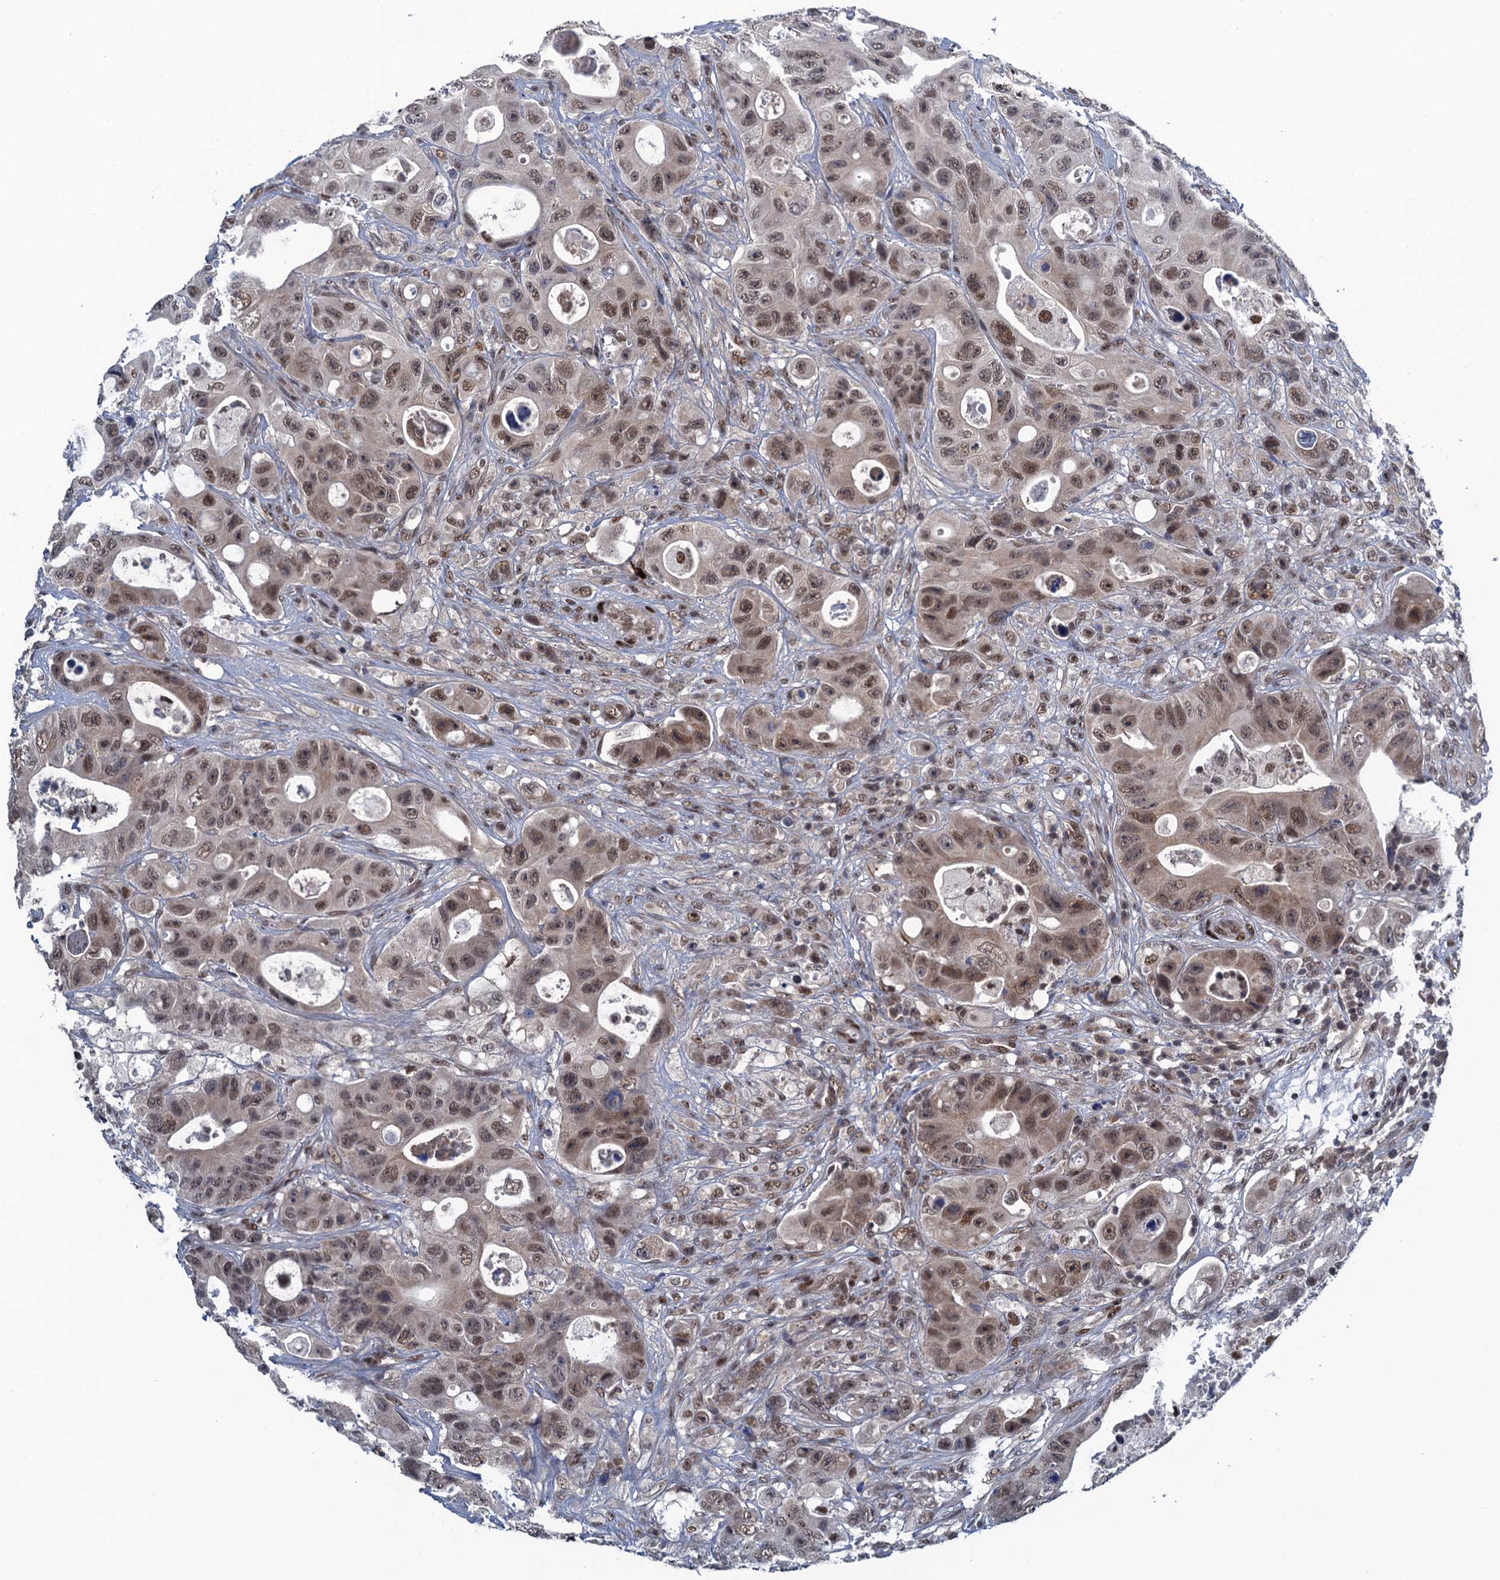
{"staining": {"intensity": "moderate", "quantity": ">75%", "location": "nuclear"}, "tissue": "colorectal cancer", "cell_type": "Tumor cells", "image_type": "cancer", "snomed": [{"axis": "morphology", "description": "Adenocarcinoma, NOS"}, {"axis": "topography", "description": "Colon"}], "caption": "Adenocarcinoma (colorectal) stained for a protein (brown) exhibits moderate nuclear positive expression in approximately >75% of tumor cells.", "gene": "SAE1", "patient": {"sex": "female", "age": 46}}